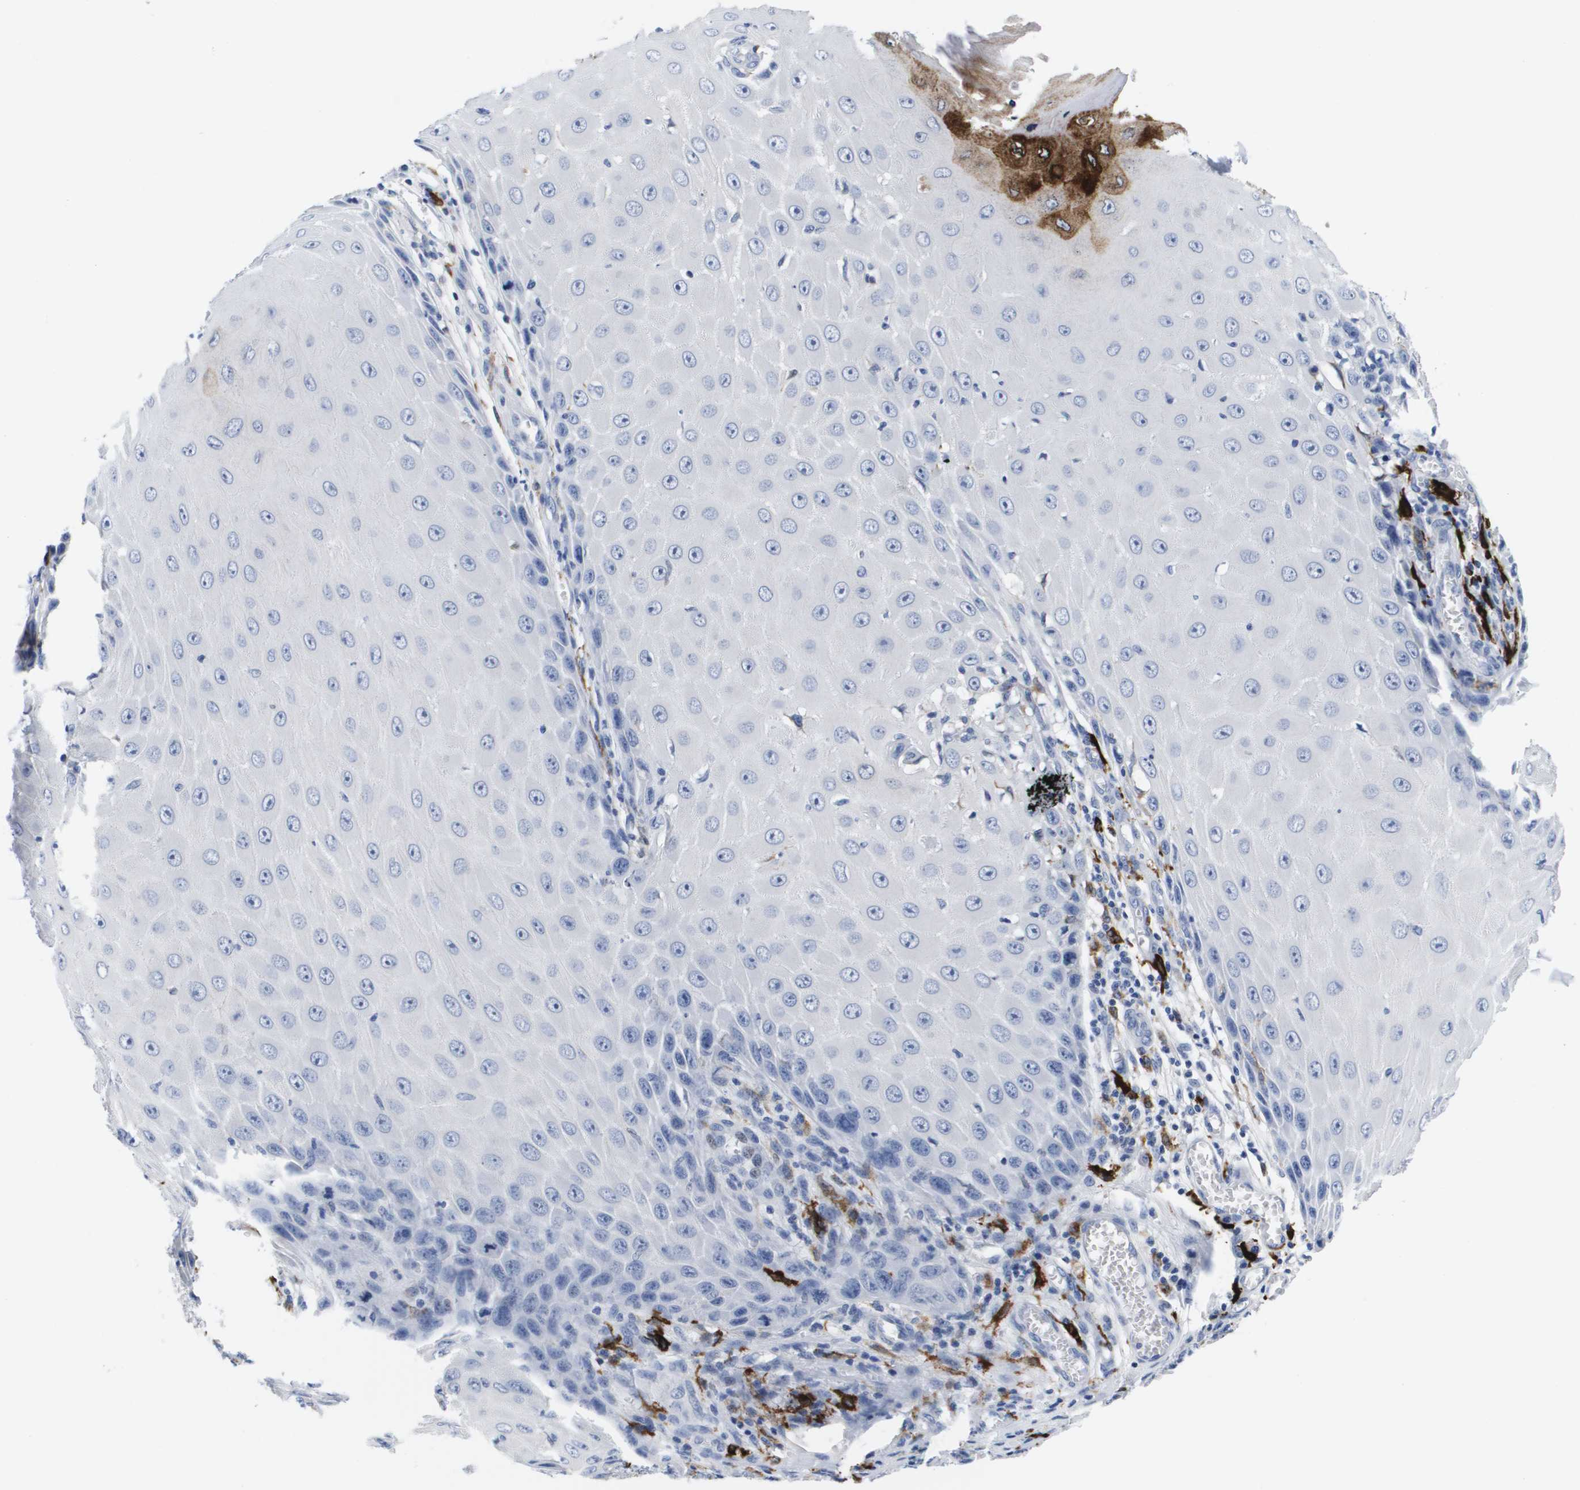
{"staining": {"intensity": "negative", "quantity": "none", "location": "none"}, "tissue": "skin cancer", "cell_type": "Tumor cells", "image_type": "cancer", "snomed": [{"axis": "morphology", "description": "Squamous cell carcinoma, NOS"}, {"axis": "topography", "description": "Skin"}], "caption": "Immunohistochemistry of human skin cancer displays no expression in tumor cells.", "gene": "HMOX1", "patient": {"sex": "female", "age": 73}}